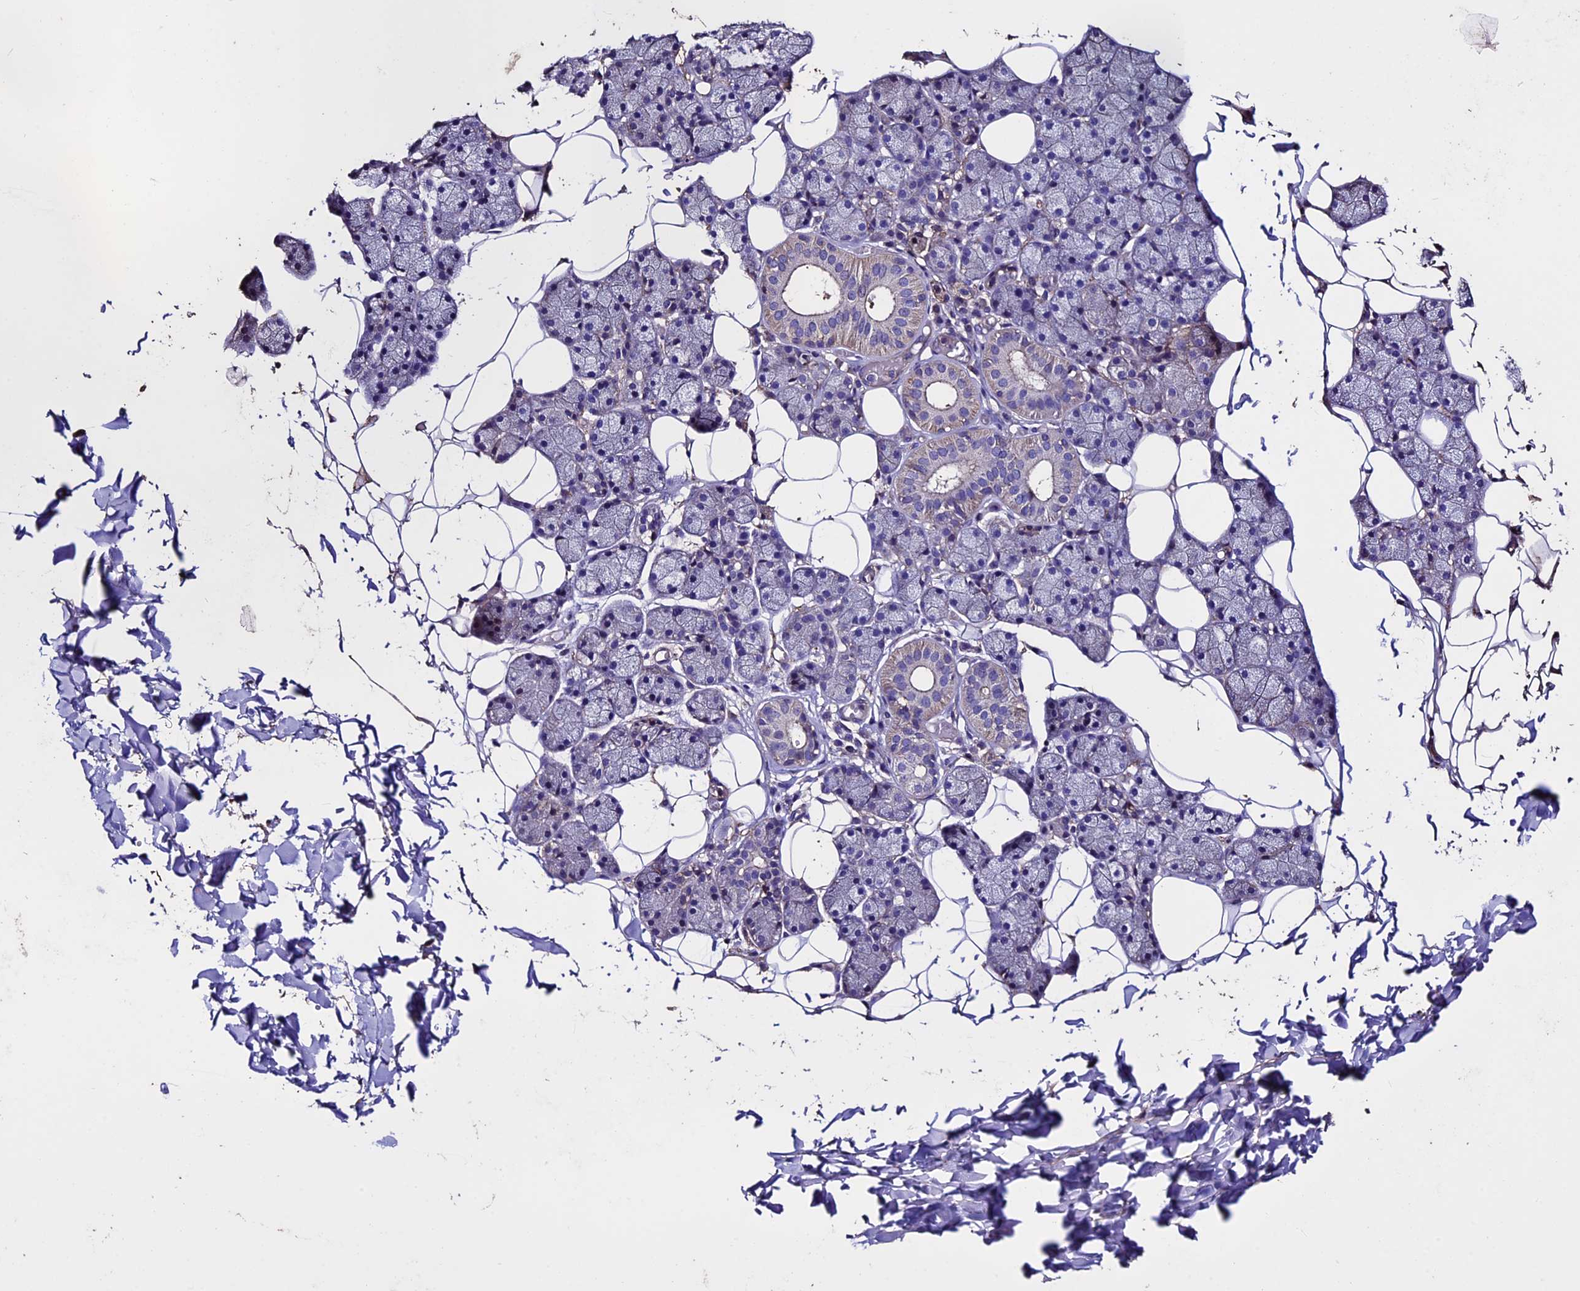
{"staining": {"intensity": "negative", "quantity": "none", "location": "none"}, "tissue": "salivary gland", "cell_type": "Glandular cells", "image_type": "normal", "snomed": [{"axis": "morphology", "description": "Normal tissue, NOS"}, {"axis": "topography", "description": "Salivary gland"}], "caption": "Immunohistochemical staining of normal human salivary gland exhibits no significant expression in glandular cells. (Brightfield microscopy of DAB IHC at high magnification).", "gene": "USB1", "patient": {"sex": "female", "age": 33}}